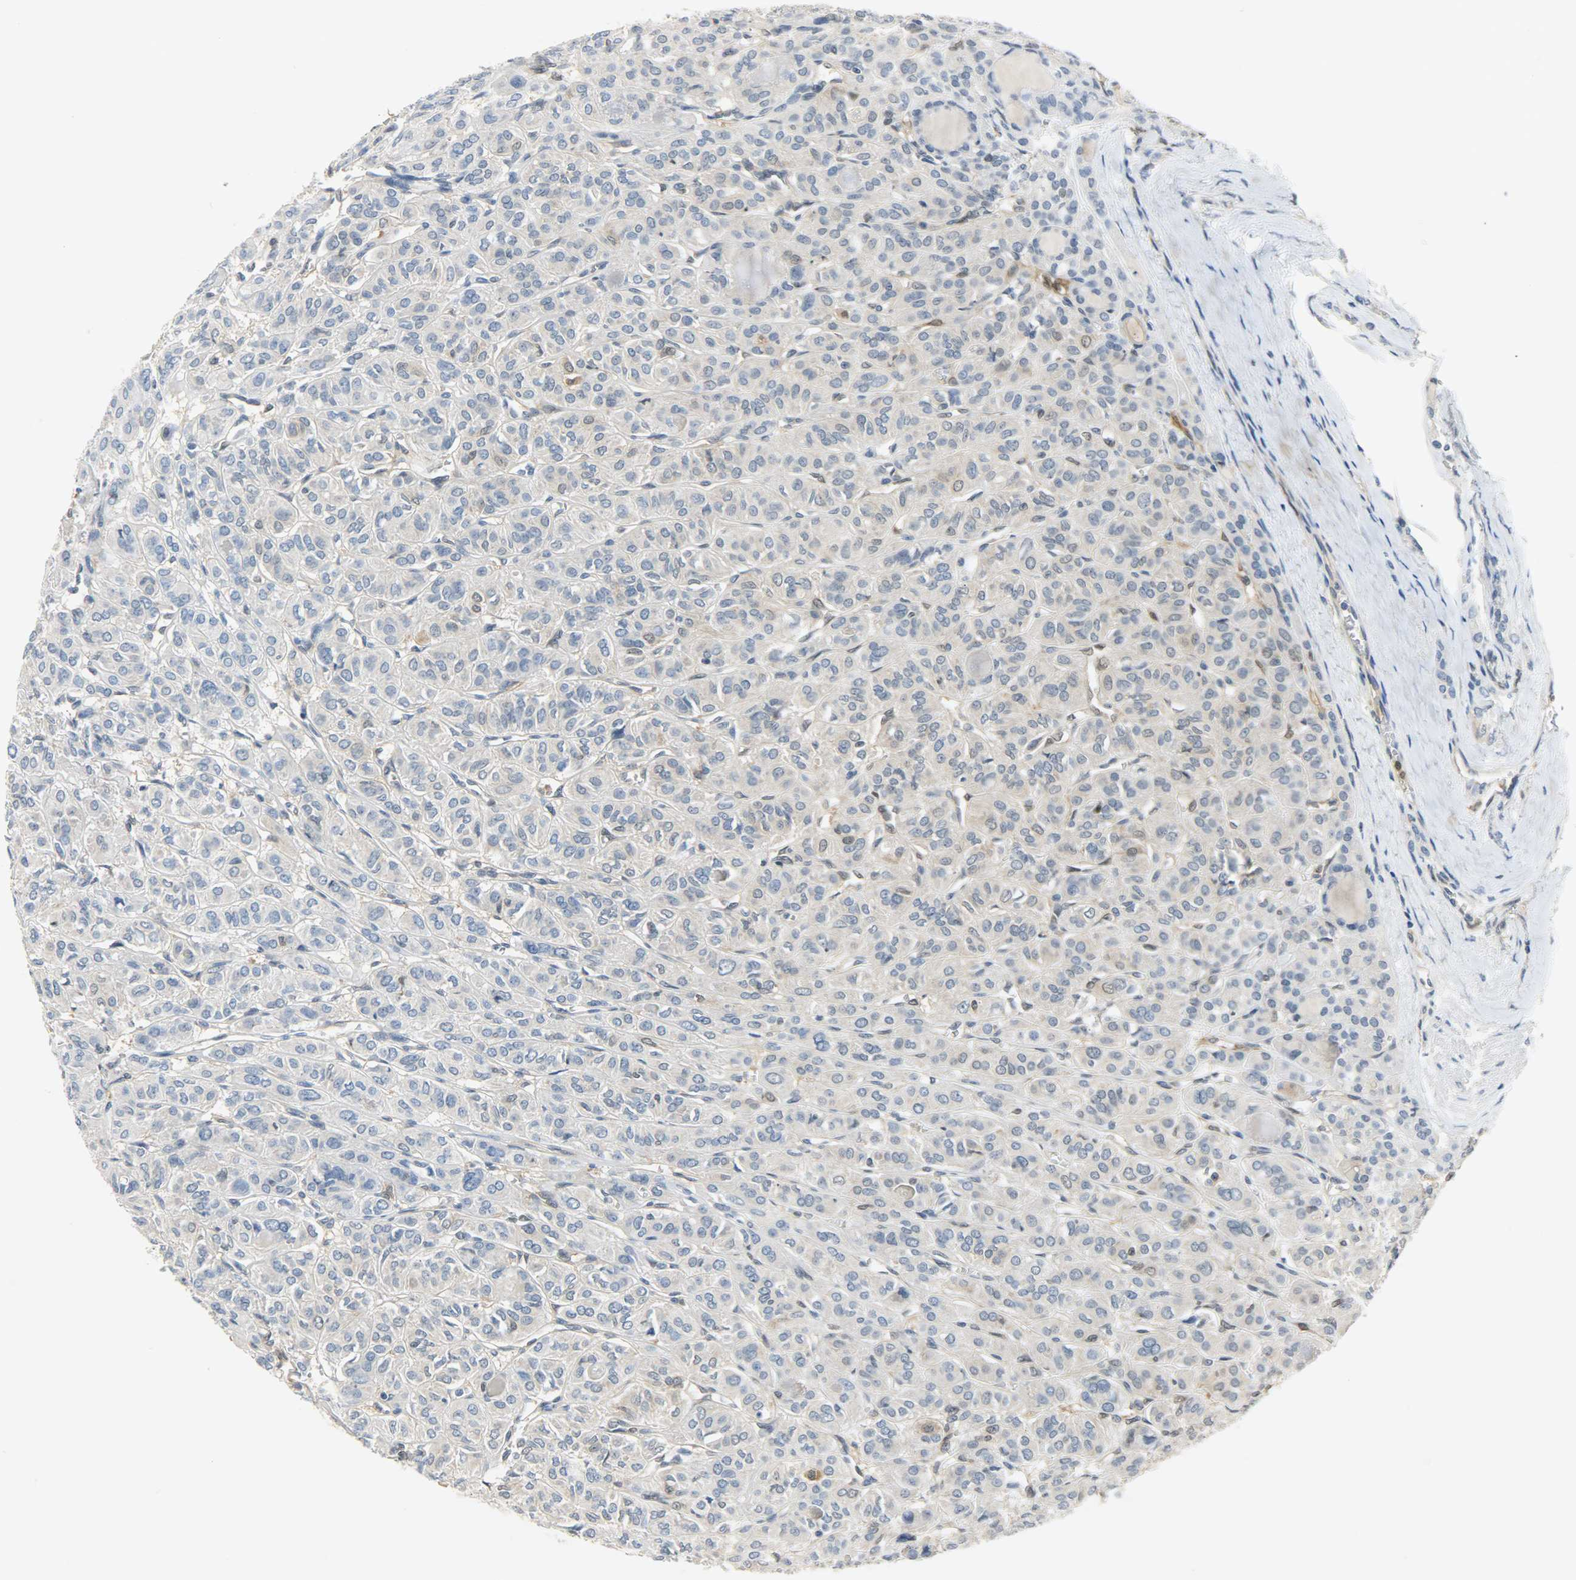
{"staining": {"intensity": "moderate", "quantity": "<25%", "location": "cytoplasmic/membranous"}, "tissue": "thyroid cancer", "cell_type": "Tumor cells", "image_type": "cancer", "snomed": [{"axis": "morphology", "description": "Follicular adenoma carcinoma, NOS"}, {"axis": "topography", "description": "Thyroid gland"}], "caption": "Immunohistochemistry photomicrograph of thyroid follicular adenoma carcinoma stained for a protein (brown), which exhibits low levels of moderate cytoplasmic/membranous staining in approximately <25% of tumor cells.", "gene": "EIF4EBP1", "patient": {"sex": "female", "age": 71}}